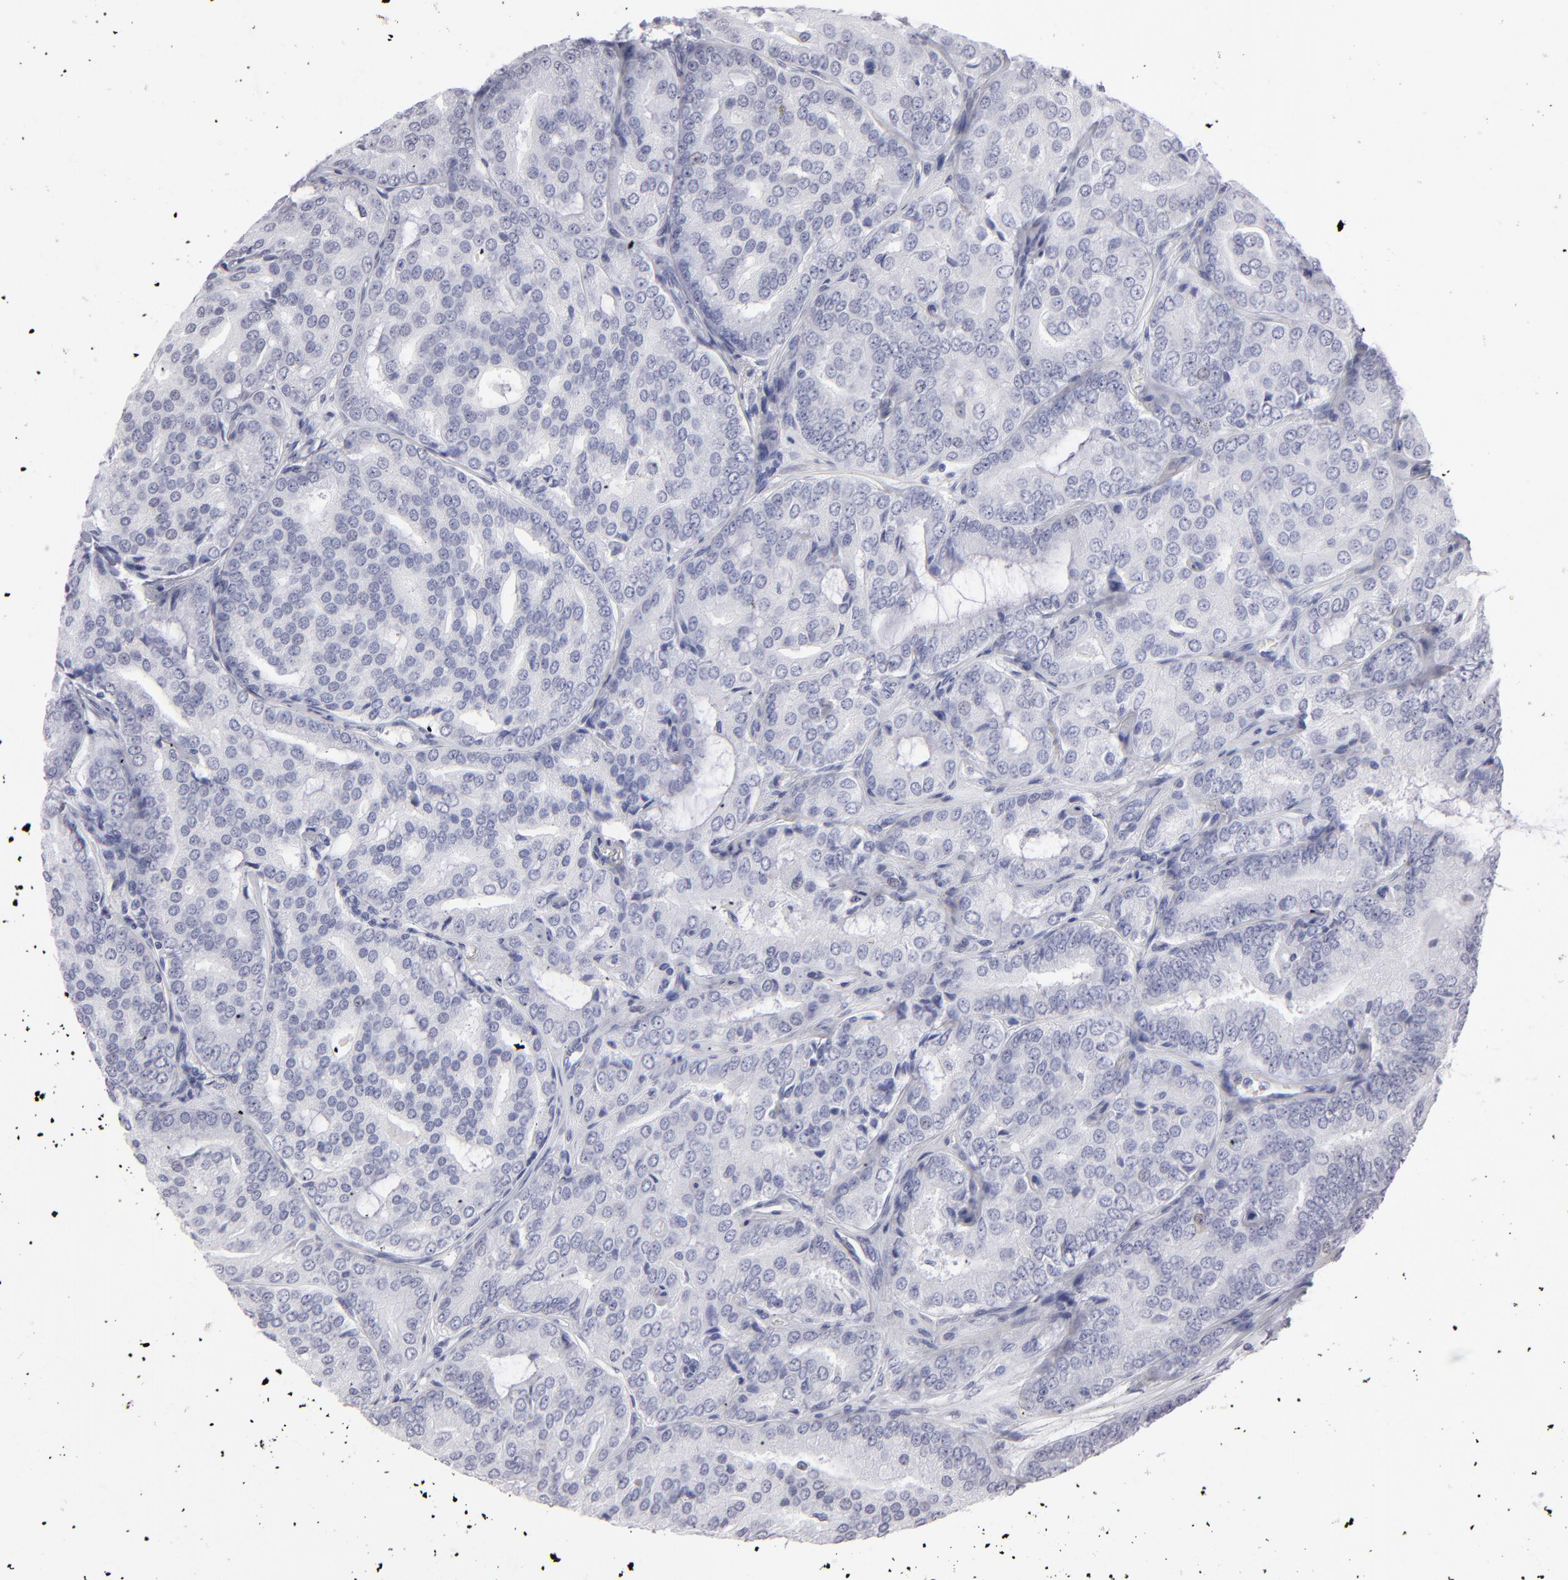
{"staining": {"intensity": "negative", "quantity": "none", "location": "none"}, "tissue": "prostate cancer", "cell_type": "Tumor cells", "image_type": "cancer", "snomed": [{"axis": "morphology", "description": "Adenocarcinoma, High grade"}, {"axis": "topography", "description": "Prostate"}], "caption": "Tumor cells are negative for protein expression in human prostate cancer (adenocarcinoma (high-grade)). (Brightfield microscopy of DAB IHC at high magnification).", "gene": "ALDOB", "patient": {"sex": "male", "age": 64}}